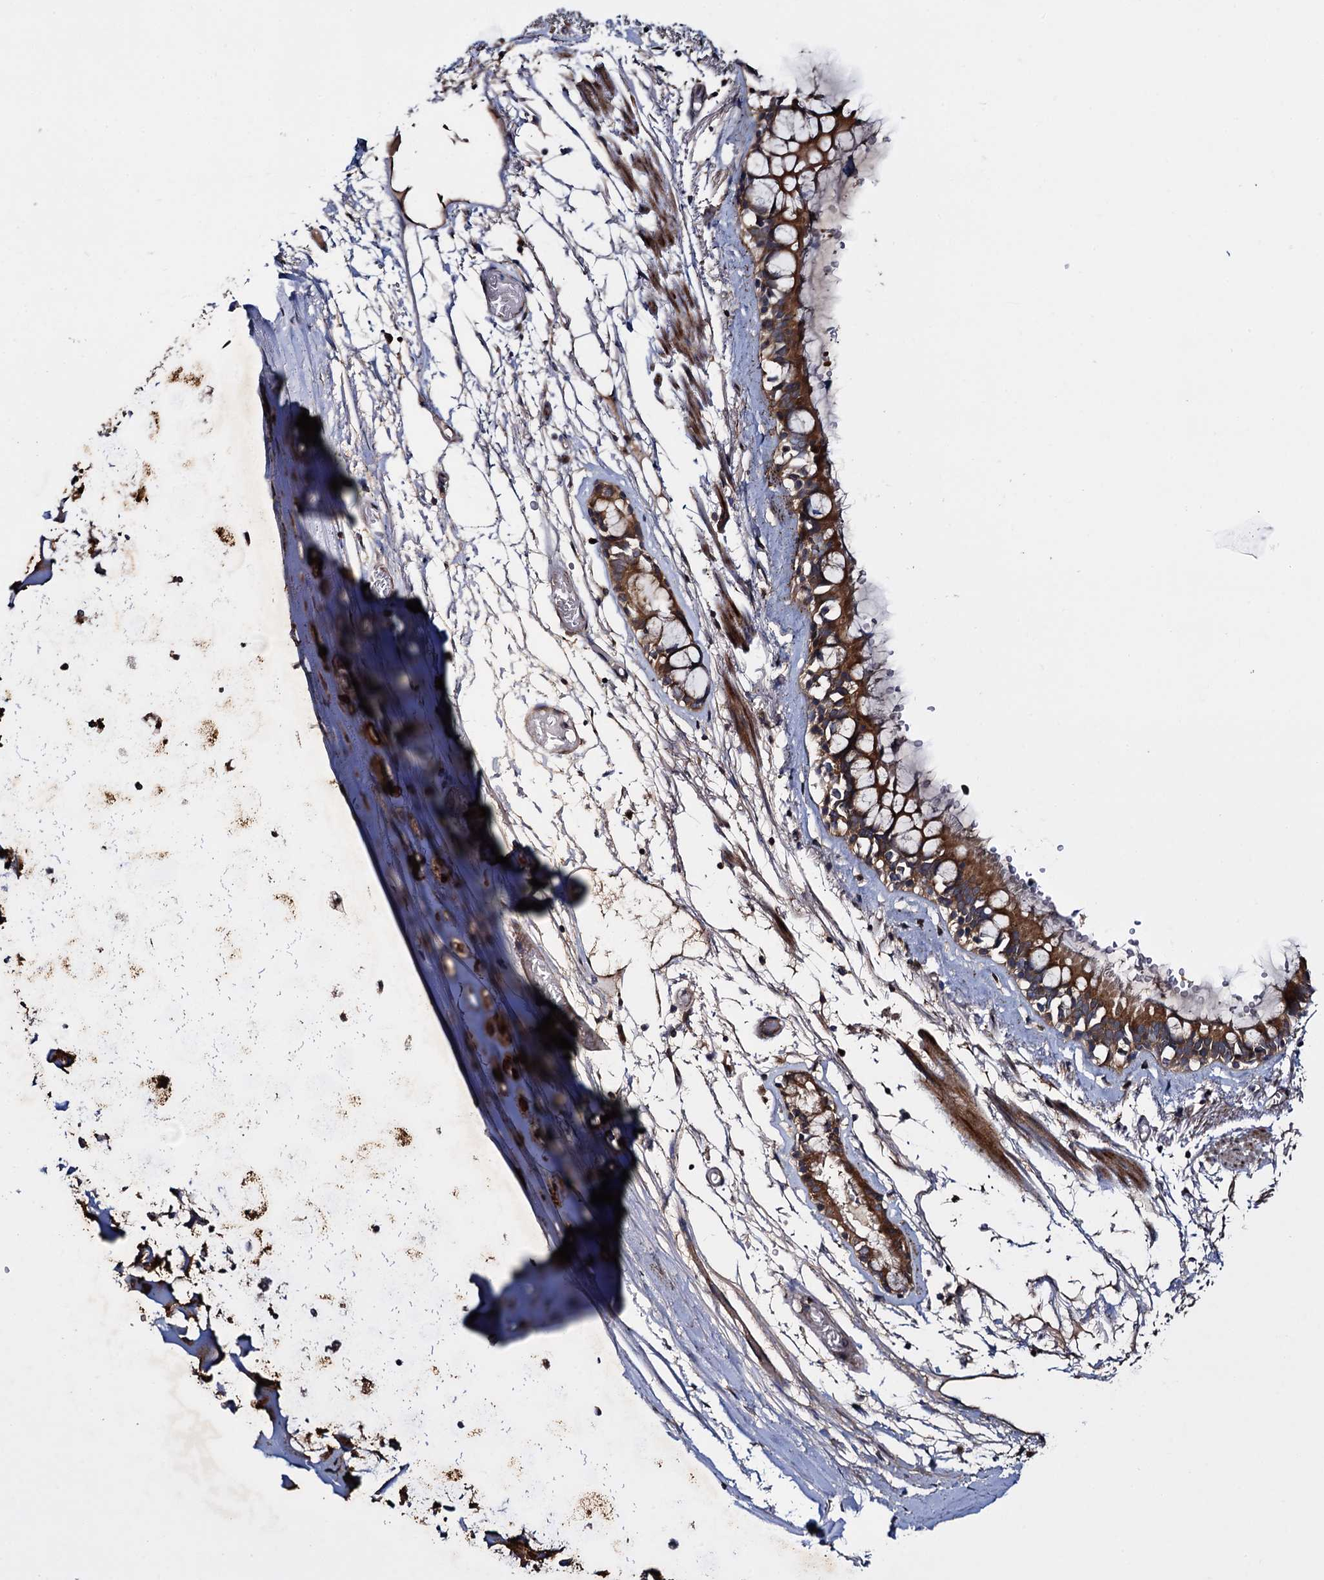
{"staining": {"intensity": "strong", "quantity": ">75%", "location": "cytoplasmic/membranous"}, "tissue": "nasopharynx", "cell_type": "Respiratory epithelial cells", "image_type": "normal", "snomed": [{"axis": "morphology", "description": "Normal tissue, NOS"}, {"axis": "topography", "description": "Nasopharynx"}], "caption": "Immunohistochemistry staining of normal nasopharynx, which shows high levels of strong cytoplasmic/membranous staining in approximately >75% of respiratory epithelial cells indicating strong cytoplasmic/membranous protein staining. The staining was performed using DAB (brown) for protein detection and nuclei were counterstained in hematoxylin (blue).", "gene": "CEP192", "patient": {"sex": "male", "age": 32}}